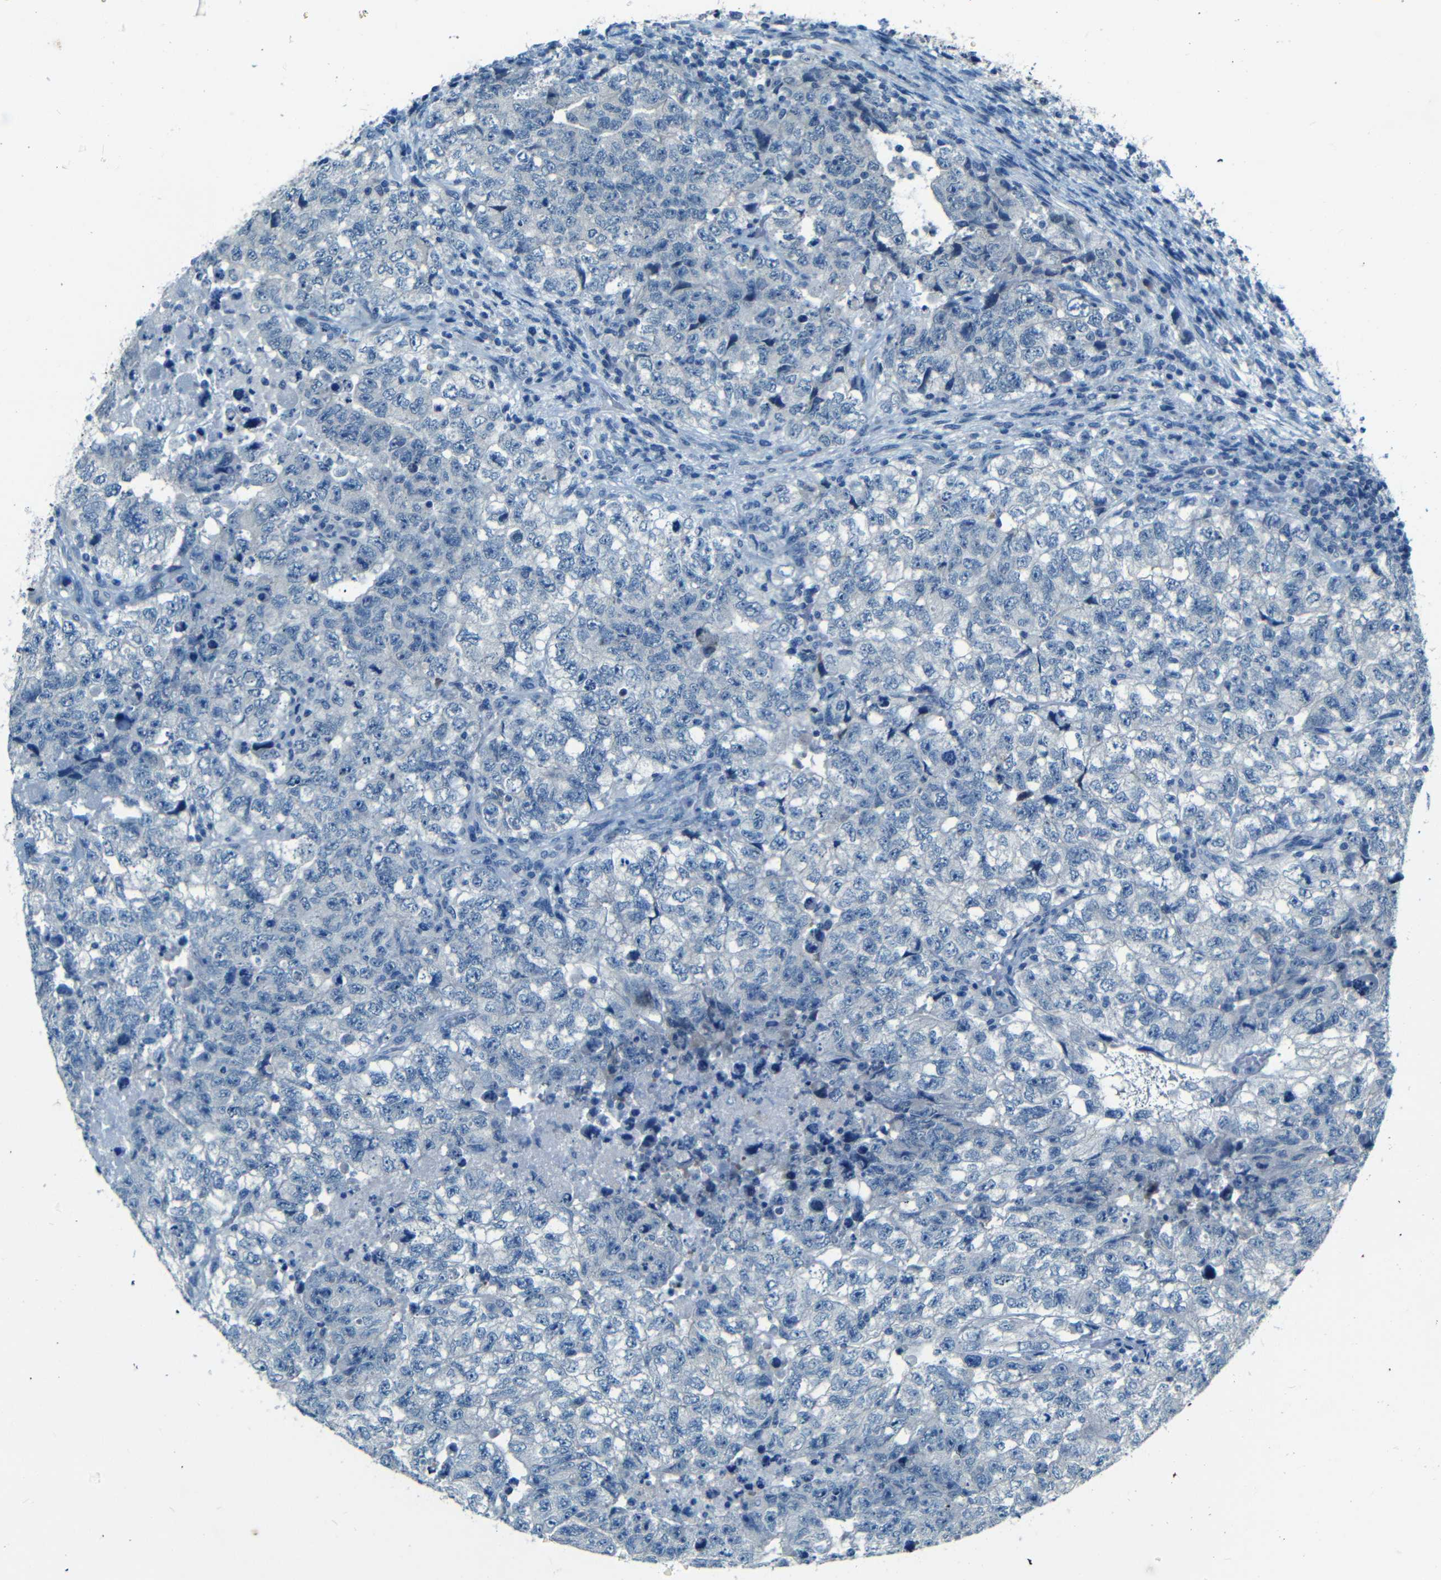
{"staining": {"intensity": "negative", "quantity": "none", "location": "none"}, "tissue": "testis cancer", "cell_type": "Tumor cells", "image_type": "cancer", "snomed": [{"axis": "morphology", "description": "Carcinoma, Embryonal, NOS"}, {"axis": "topography", "description": "Testis"}], "caption": "Immunohistochemistry micrograph of human embryonal carcinoma (testis) stained for a protein (brown), which reveals no staining in tumor cells.", "gene": "ZMAT1", "patient": {"sex": "male", "age": 36}}